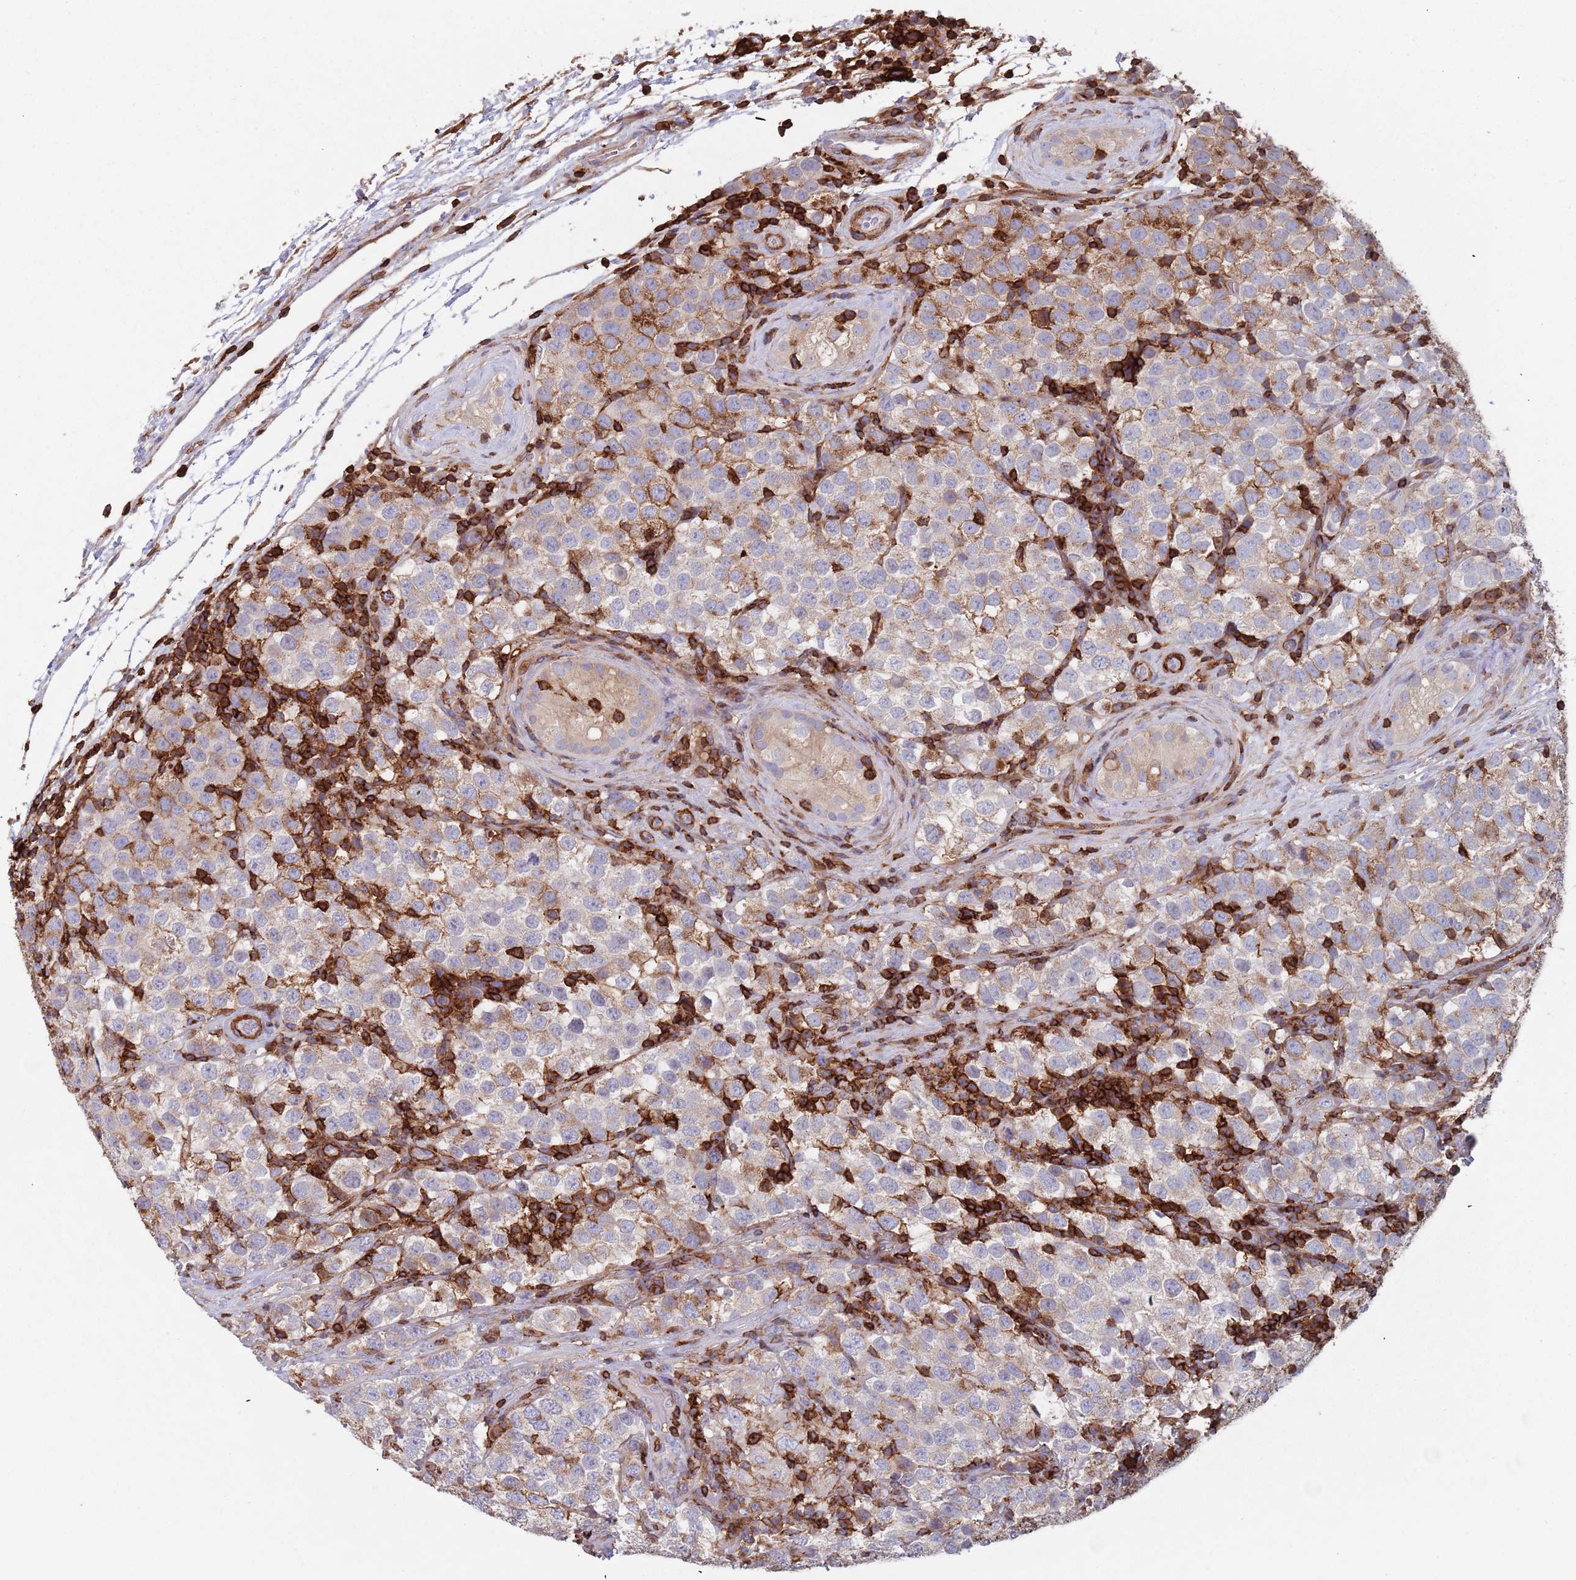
{"staining": {"intensity": "weak", "quantity": "25%-75%", "location": "cytoplasmic/membranous"}, "tissue": "testis cancer", "cell_type": "Tumor cells", "image_type": "cancer", "snomed": [{"axis": "morphology", "description": "Seminoma, NOS"}, {"axis": "topography", "description": "Testis"}], "caption": "A micrograph showing weak cytoplasmic/membranous expression in approximately 25%-75% of tumor cells in seminoma (testis), as visualized by brown immunohistochemical staining.", "gene": "RNF144A", "patient": {"sex": "male", "age": 34}}